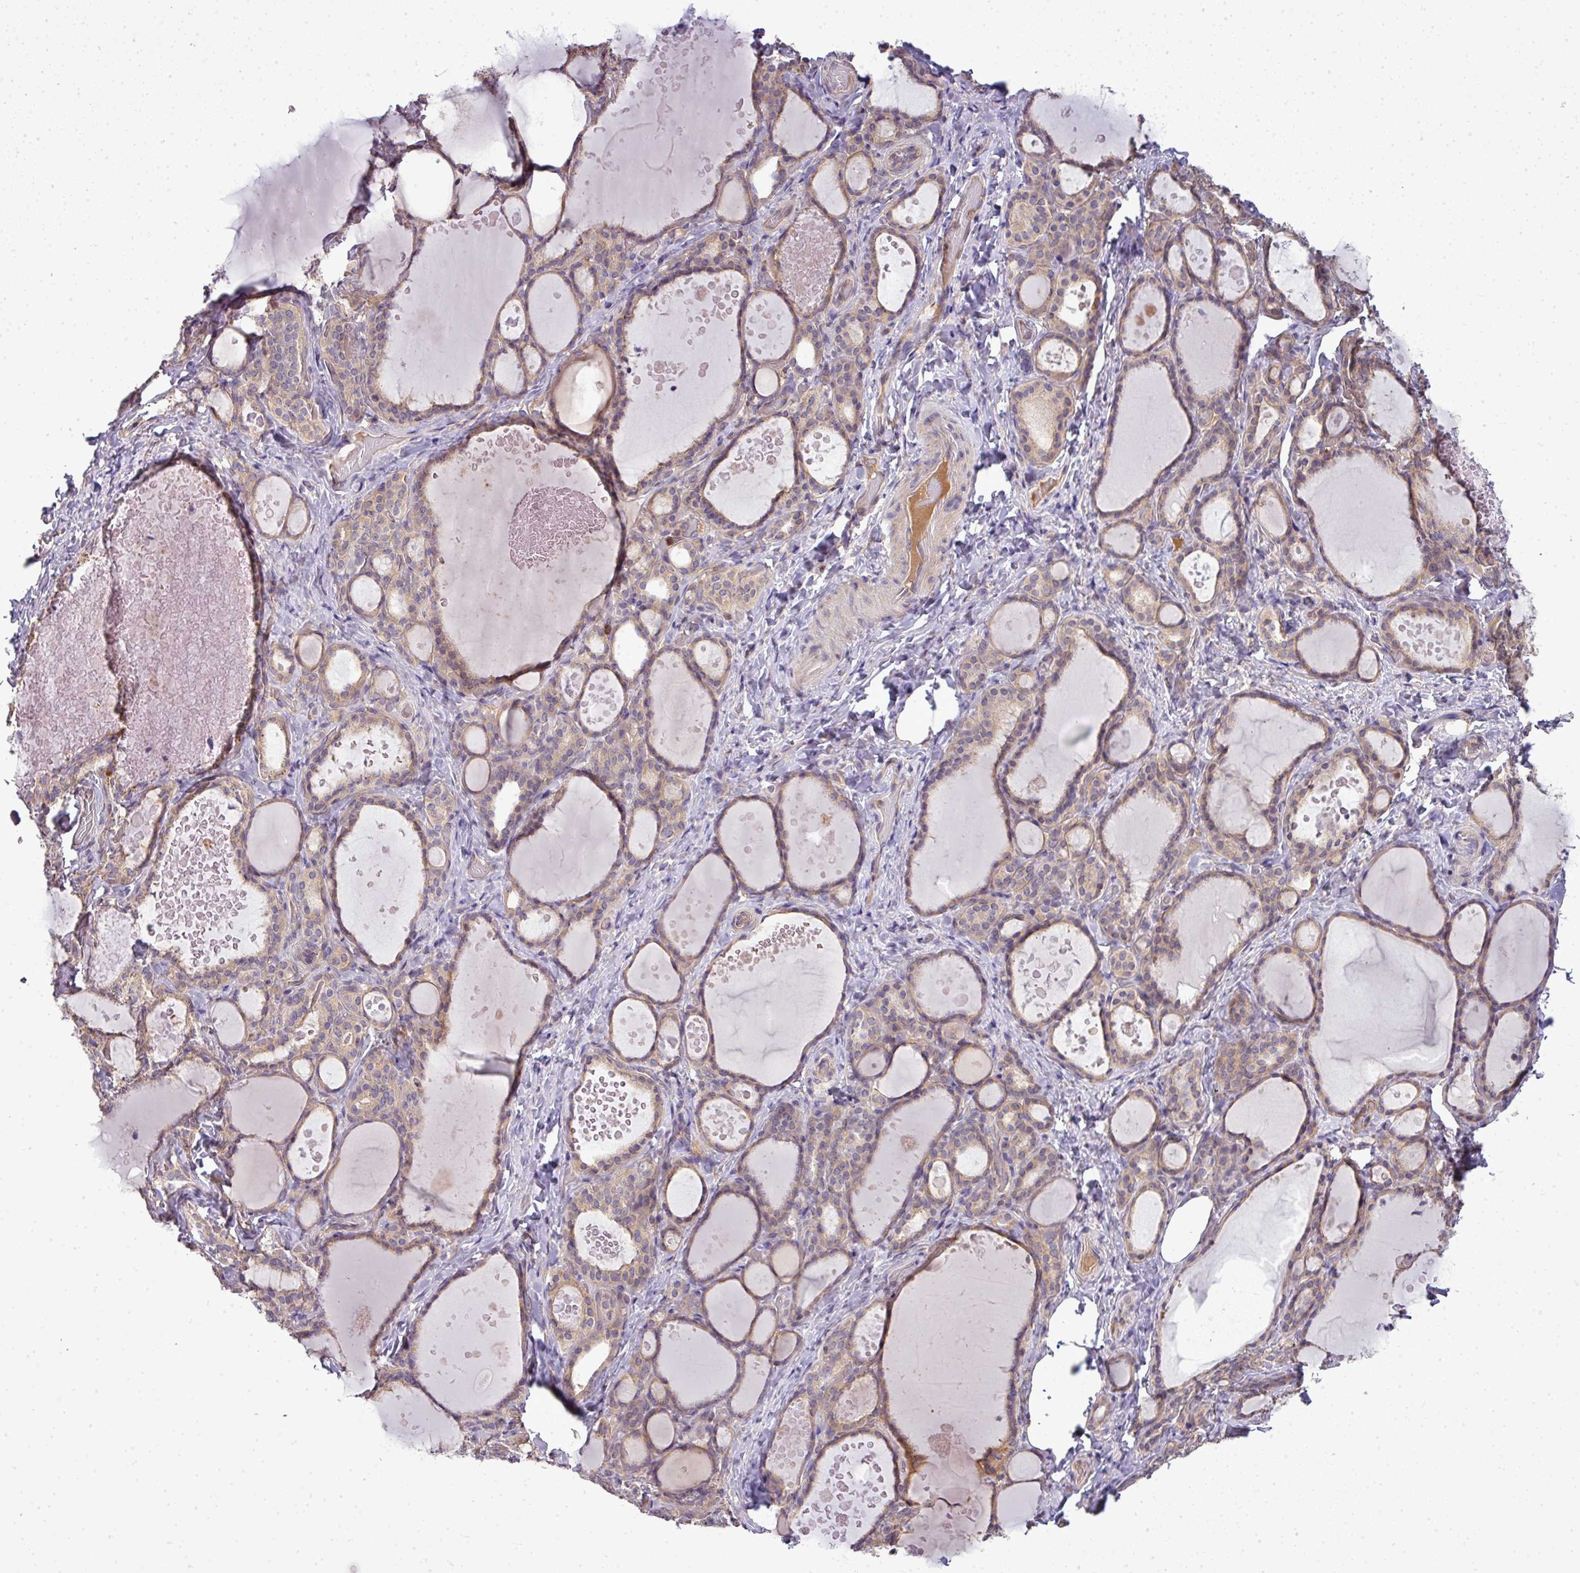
{"staining": {"intensity": "weak", "quantity": ">75%", "location": "cytoplasmic/membranous"}, "tissue": "thyroid gland", "cell_type": "Glandular cells", "image_type": "normal", "snomed": [{"axis": "morphology", "description": "Normal tissue, NOS"}, {"axis": "topography", "description": "Thyroid gland"}], "caption": "Weak cytoplasmic/membranous expression is seen in approximately >75% of glandular cells in normal thyroid gland.", "gene": "STAT5A", "patient": {"sex": "female", "age": 46}}